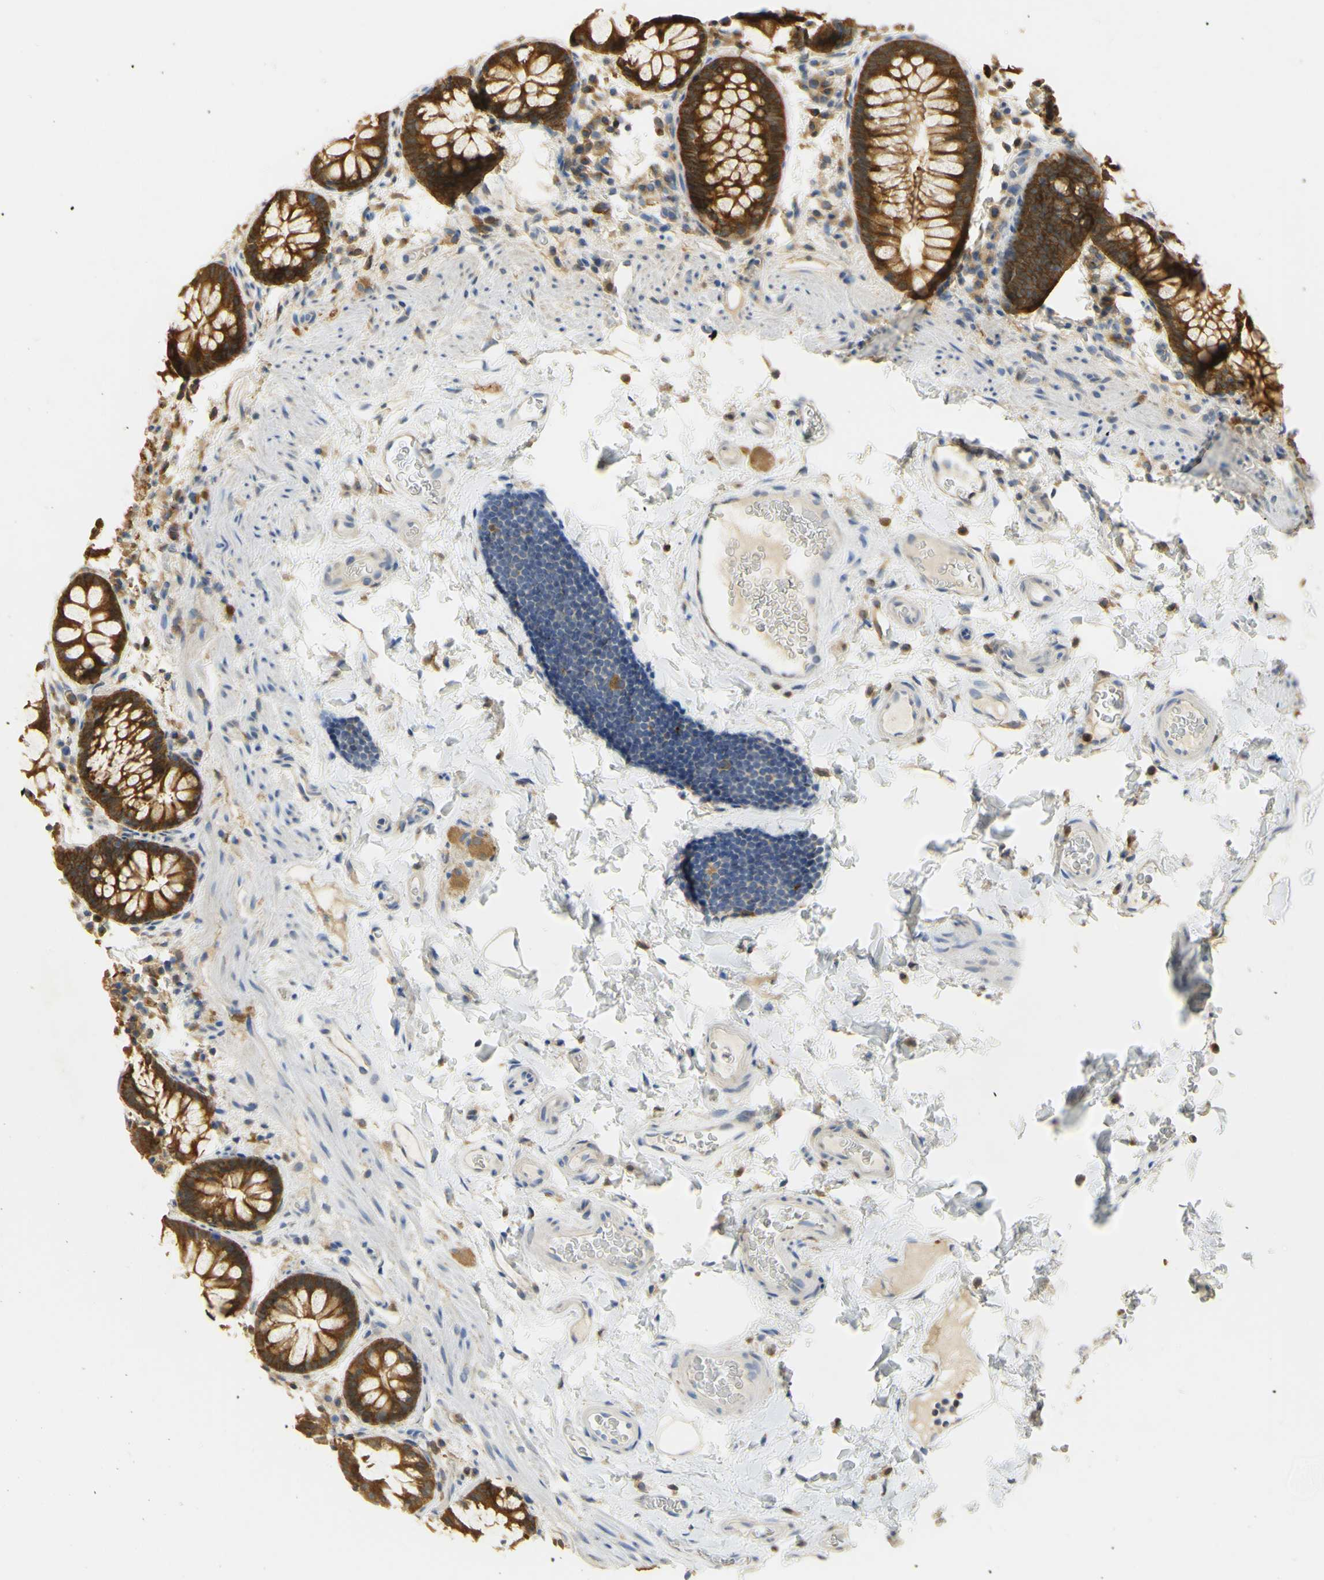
{"staining": {"intensity": "negative", "quantity": "none", "location": "none"}, "tissue": "colon", "cell_type": "Endothelial cells", "image_type": "normal", "snomed": [{"axis": "morphology", "description": "Normal tissue, NOS"}, {"axis": "topography", "description": "Colon"}], "caption": "An image of human colon is negative for staining in endothelial cells. Brightfield microscopy of IHC stained with DAB (brown) and hematoxylin (blue), captured at high magnification.", "gene": "PAK1", "patient": {"sex": "female", "age": 80}}